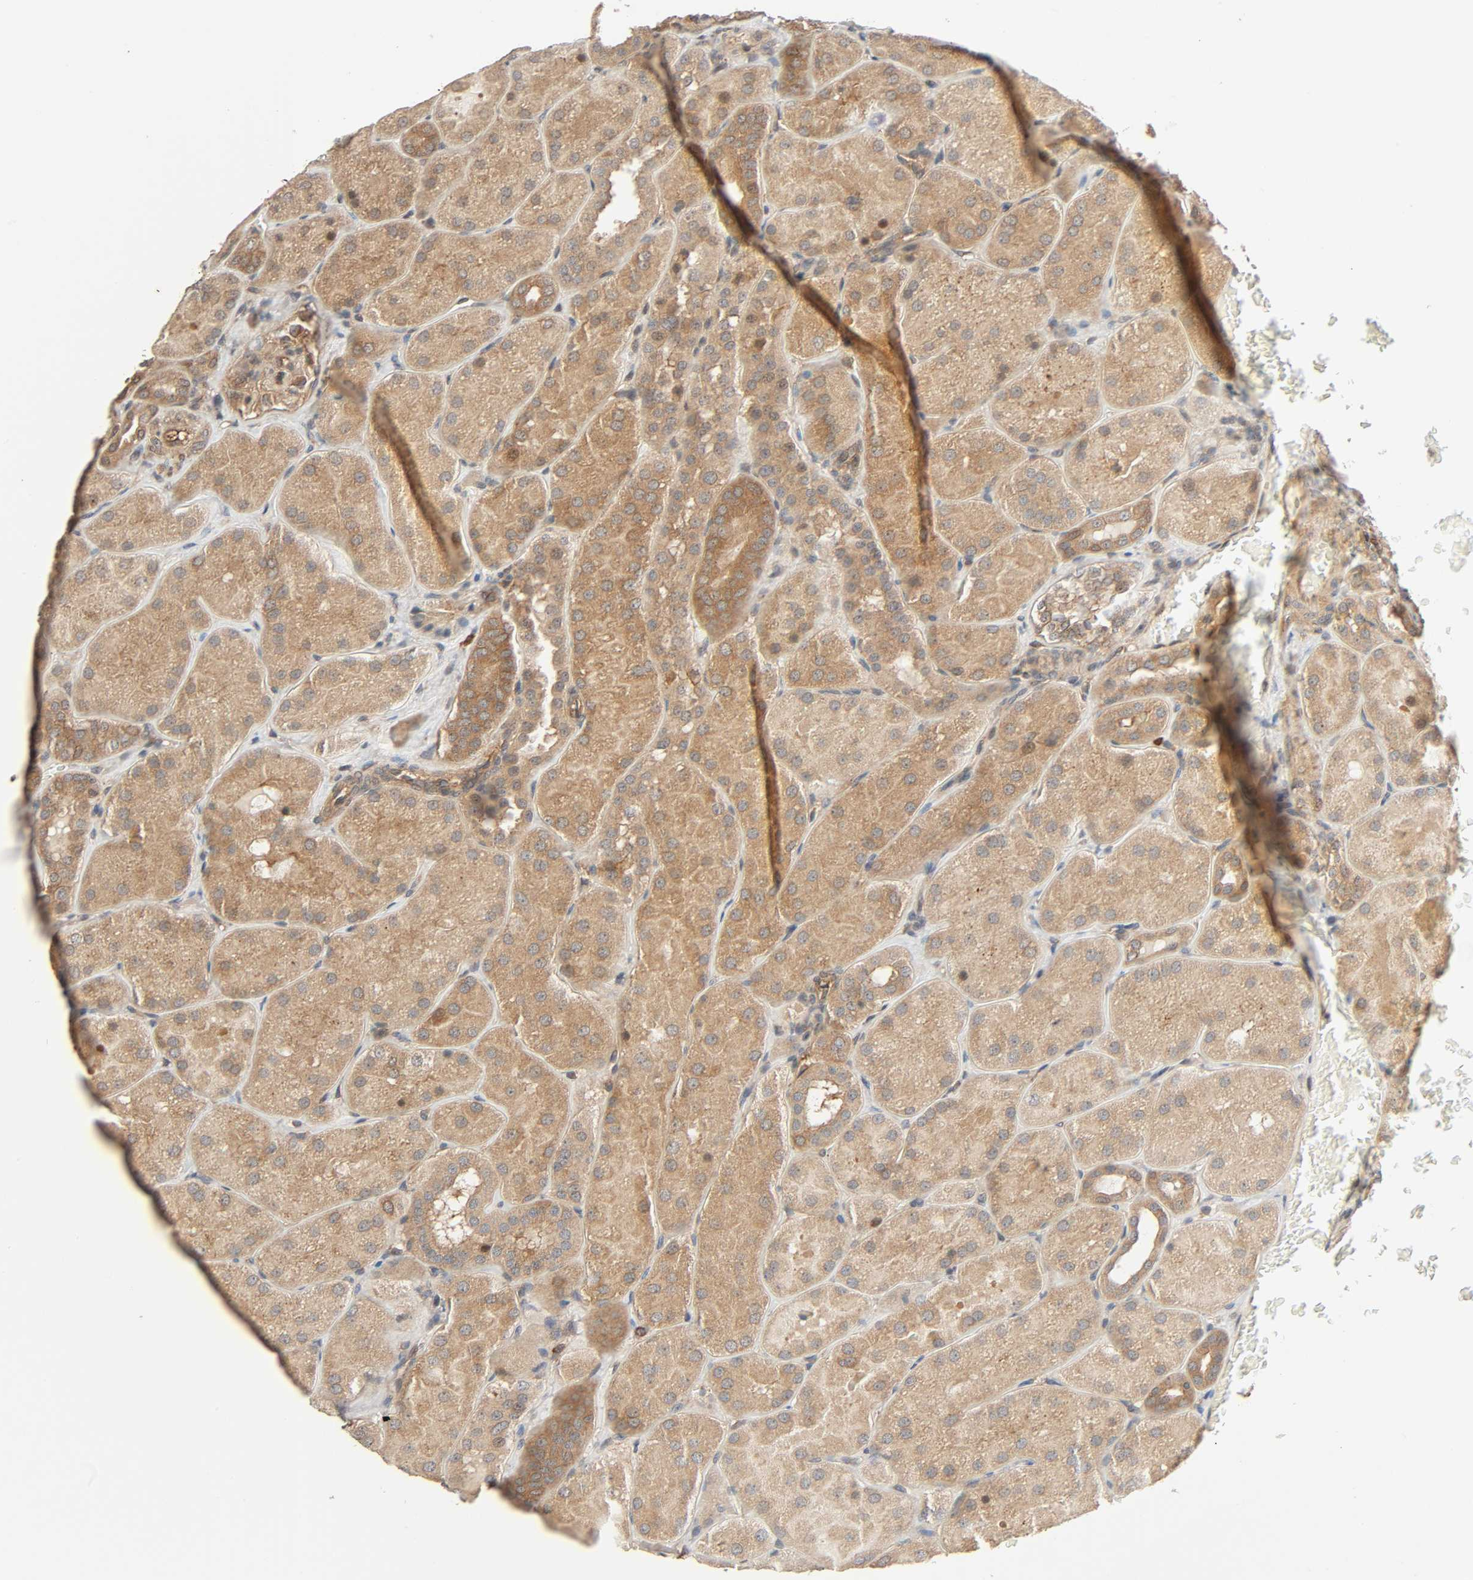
{"staining": {"intensity": "moderate", "quantity": ">75%", "location": "cytoplasmic/membranous"}, "tissue": "kidney", "cell_type": "Cells in glomeruli", "image_type": "normal", "snomed": [{"axis": "morphology", "description": "Normal tissue, NOS"}, {"axis": "topography", "description": "Kidney"}], "caption": "A medium amount of moderate cytoplasmic/membranous staining is appreciated in approximately >75% of cells in glomeruli in benign kidney. Nuclei are stained in blue.", "gene": "PPP2R1B", "patient": {"sex": "male", "age": 28}}